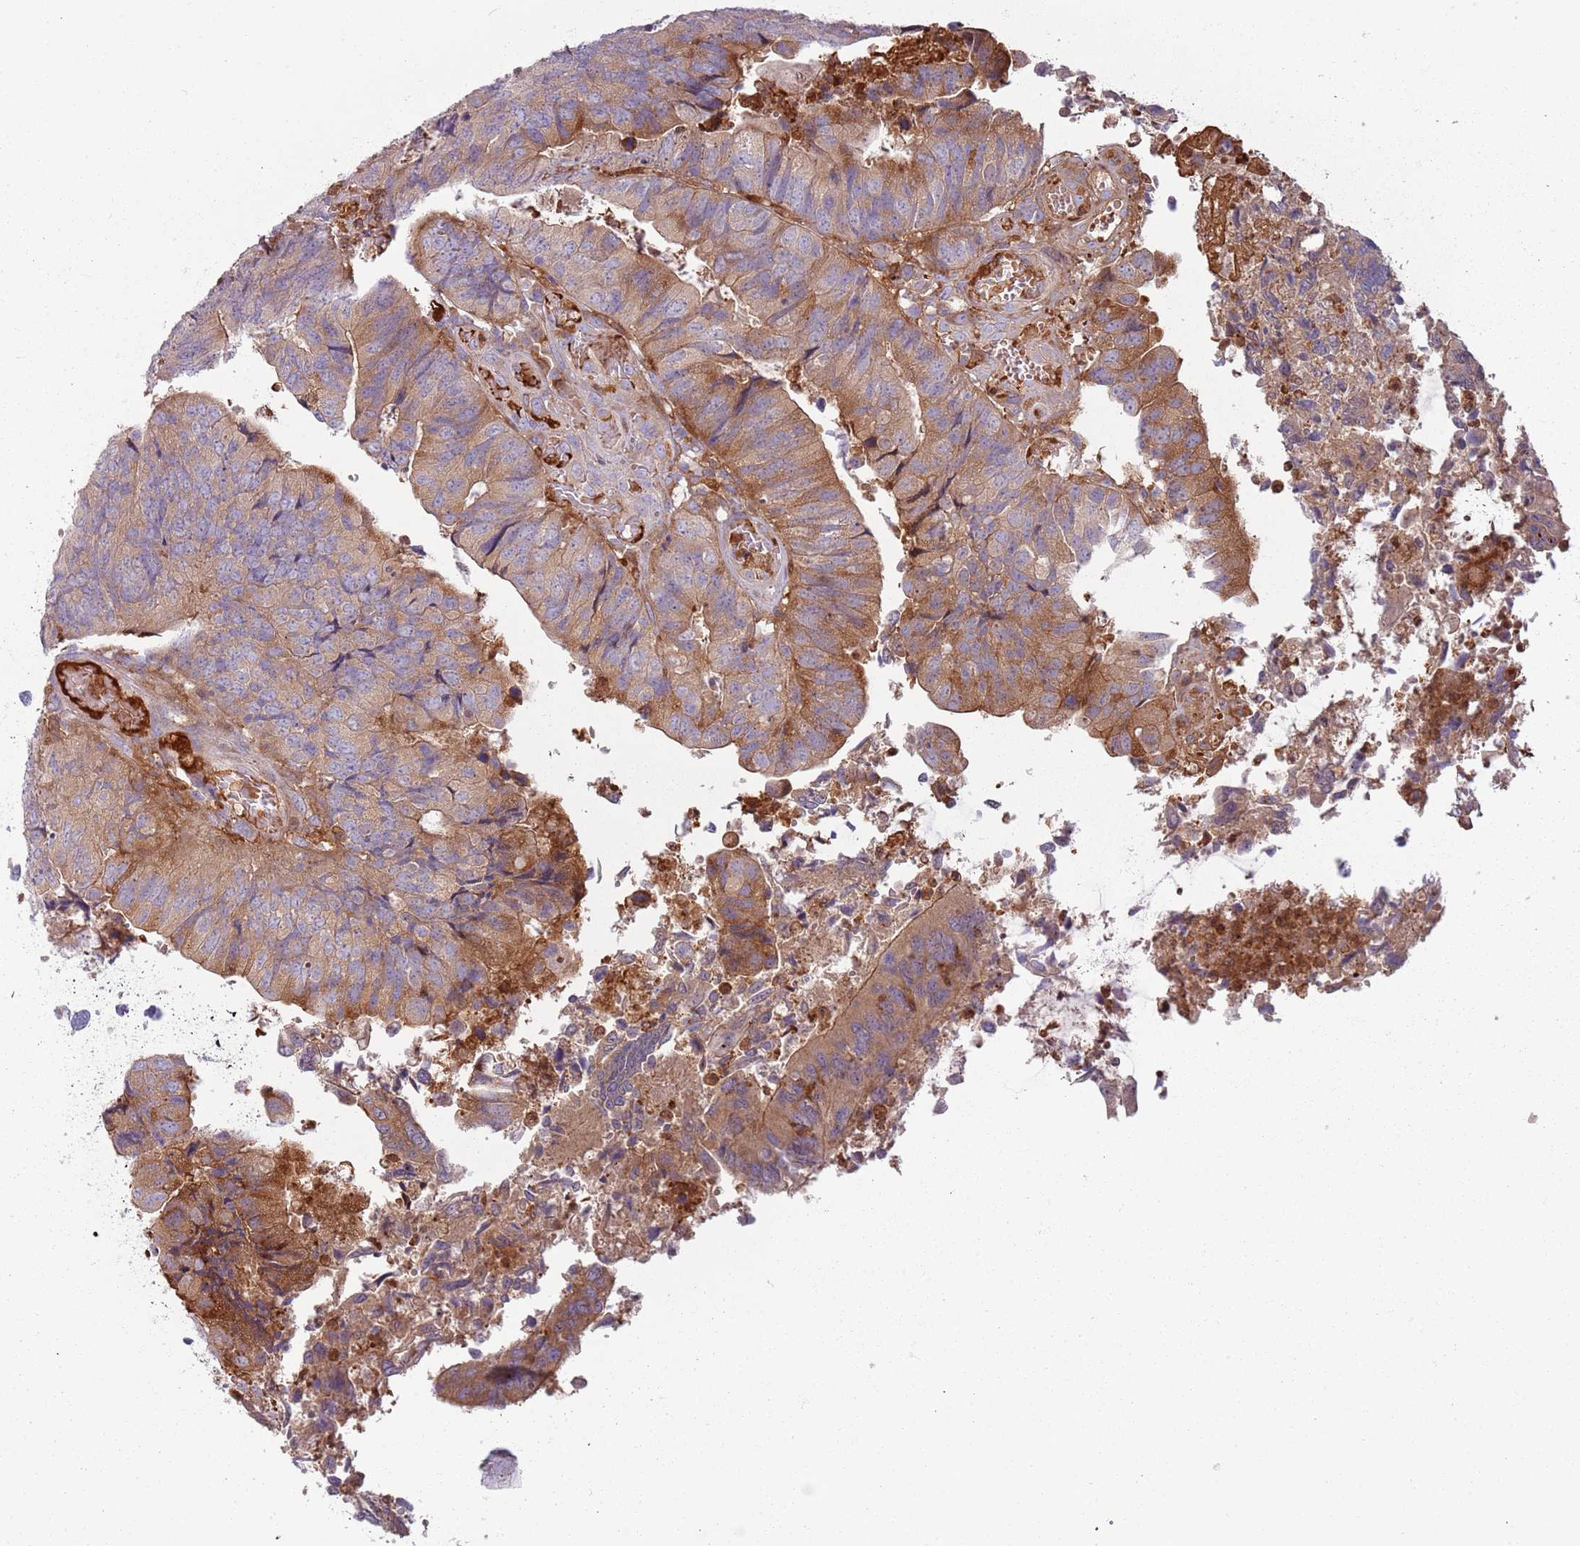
{"staining": {"intensity": "moderate", "quantity": "25%-75%", "location": "cytoplasmic/membranous"}, "tissue": "colorectal cancer", "cell_type": "Tumor cells", "image_type": "cancer", "snomed": [{"axis": "morphology", "description": "Adenocarcinoma, NOS"}, {"axis": "topography", "description": "Colon"}], "caption": "Human colorectal cancer stained with a brown dye exhibits moderate cytoplasmic/membranous positive expression in approximately 25%-75% of tumor cells.", "gene": "NADK", "patient": {"sex": "female", "age": 67}}